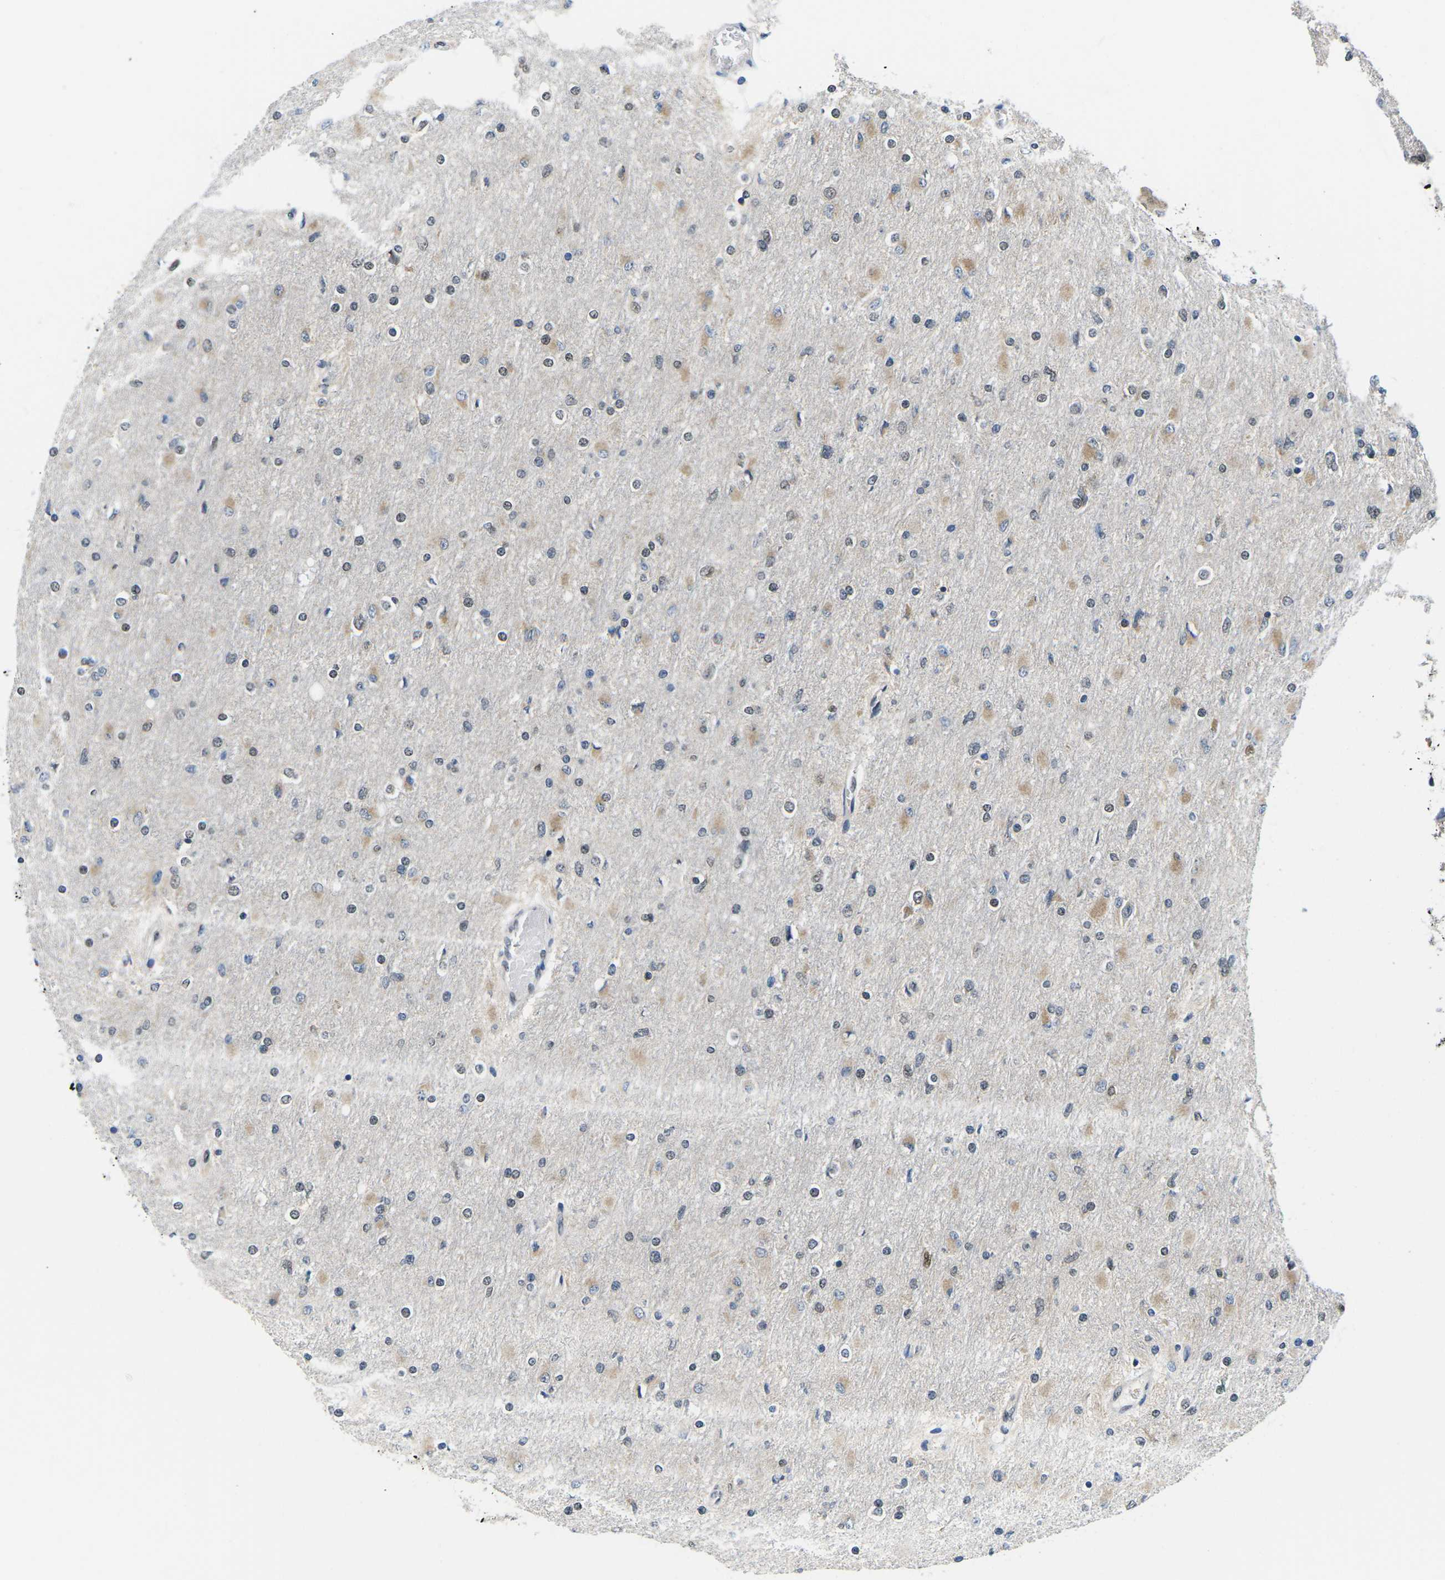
{"staining": {"intensity": "weak", "quantity": "<25%", "location": "nuclear"}, "tissue": "glioma", "cell_type": "Tumor cells", "image_type": "cancer", "snomed": [{"axis": "morphology", "description": "Glioma, malignant, High grade"}, {"axis": "topography", "description": "Cerebral cortex"}], "caption": "A high-resolution micrograph shows immunohistochemistry (IHC) staining of malignant glioma (high-grade), which demonstrates no significant expression in tumor cells. (DAB immunohistochemistry (IHC), high magnification).", "gene": "UBA7", "patient": {"sex": "female", "age": 36}}